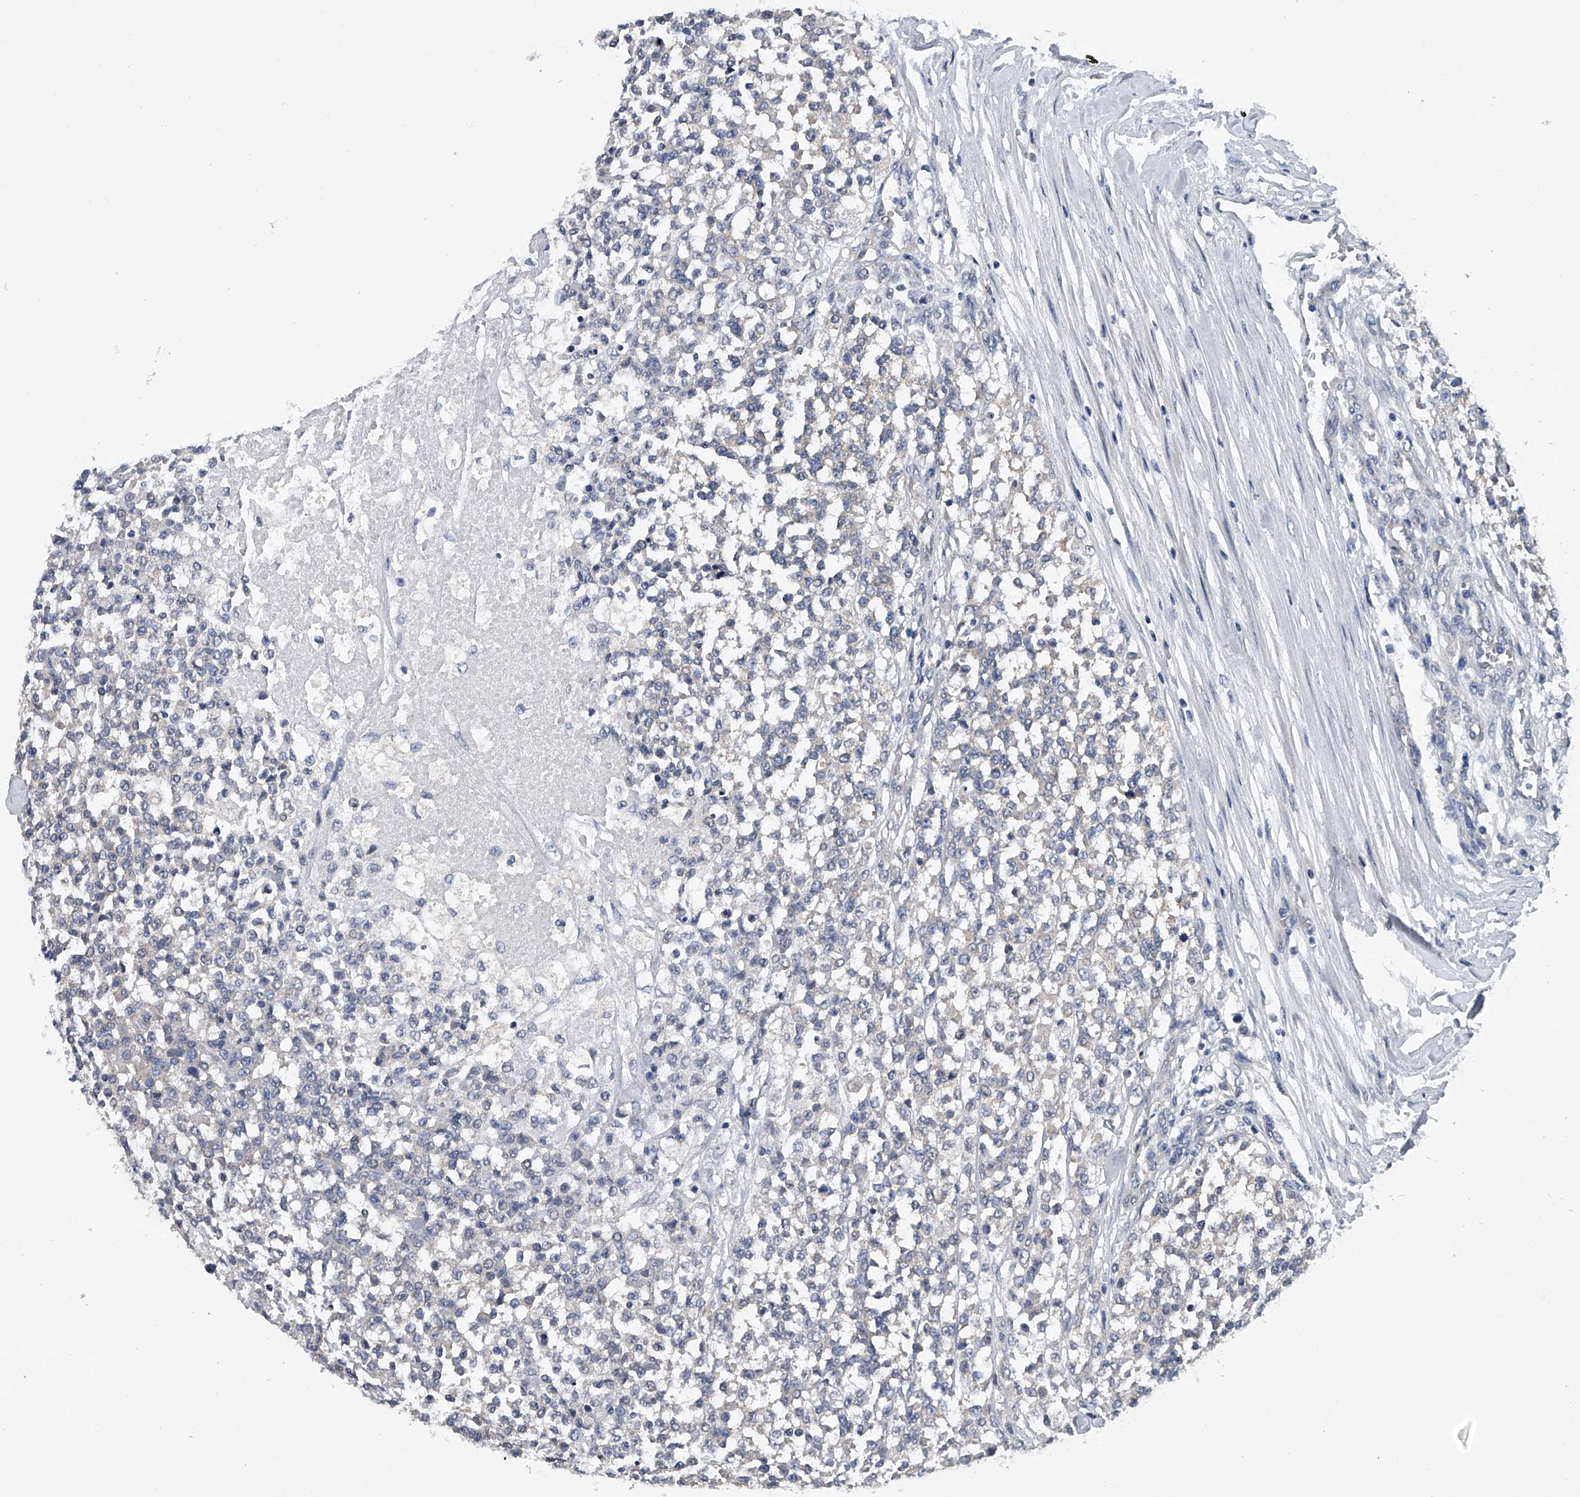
{"staining": {"intensity": "negative", "quantity": "none", "location": "none"}, "tissue": "testis cancer", "cell_type": "Tumor cells", "image_type": "cancer", "snomed": [{"axis": "morphology", "description": "Seminoma, NOS"}, {"axis": "topography", "description": "Testis"}], "caption": "Tumor cells show no significant positivity in testis cancer. (DAB (3,3'-diaminobenzidine) IHC, high magnification).", "gene": "RNF5", "patient": {"sex": "male", "age": 59}}